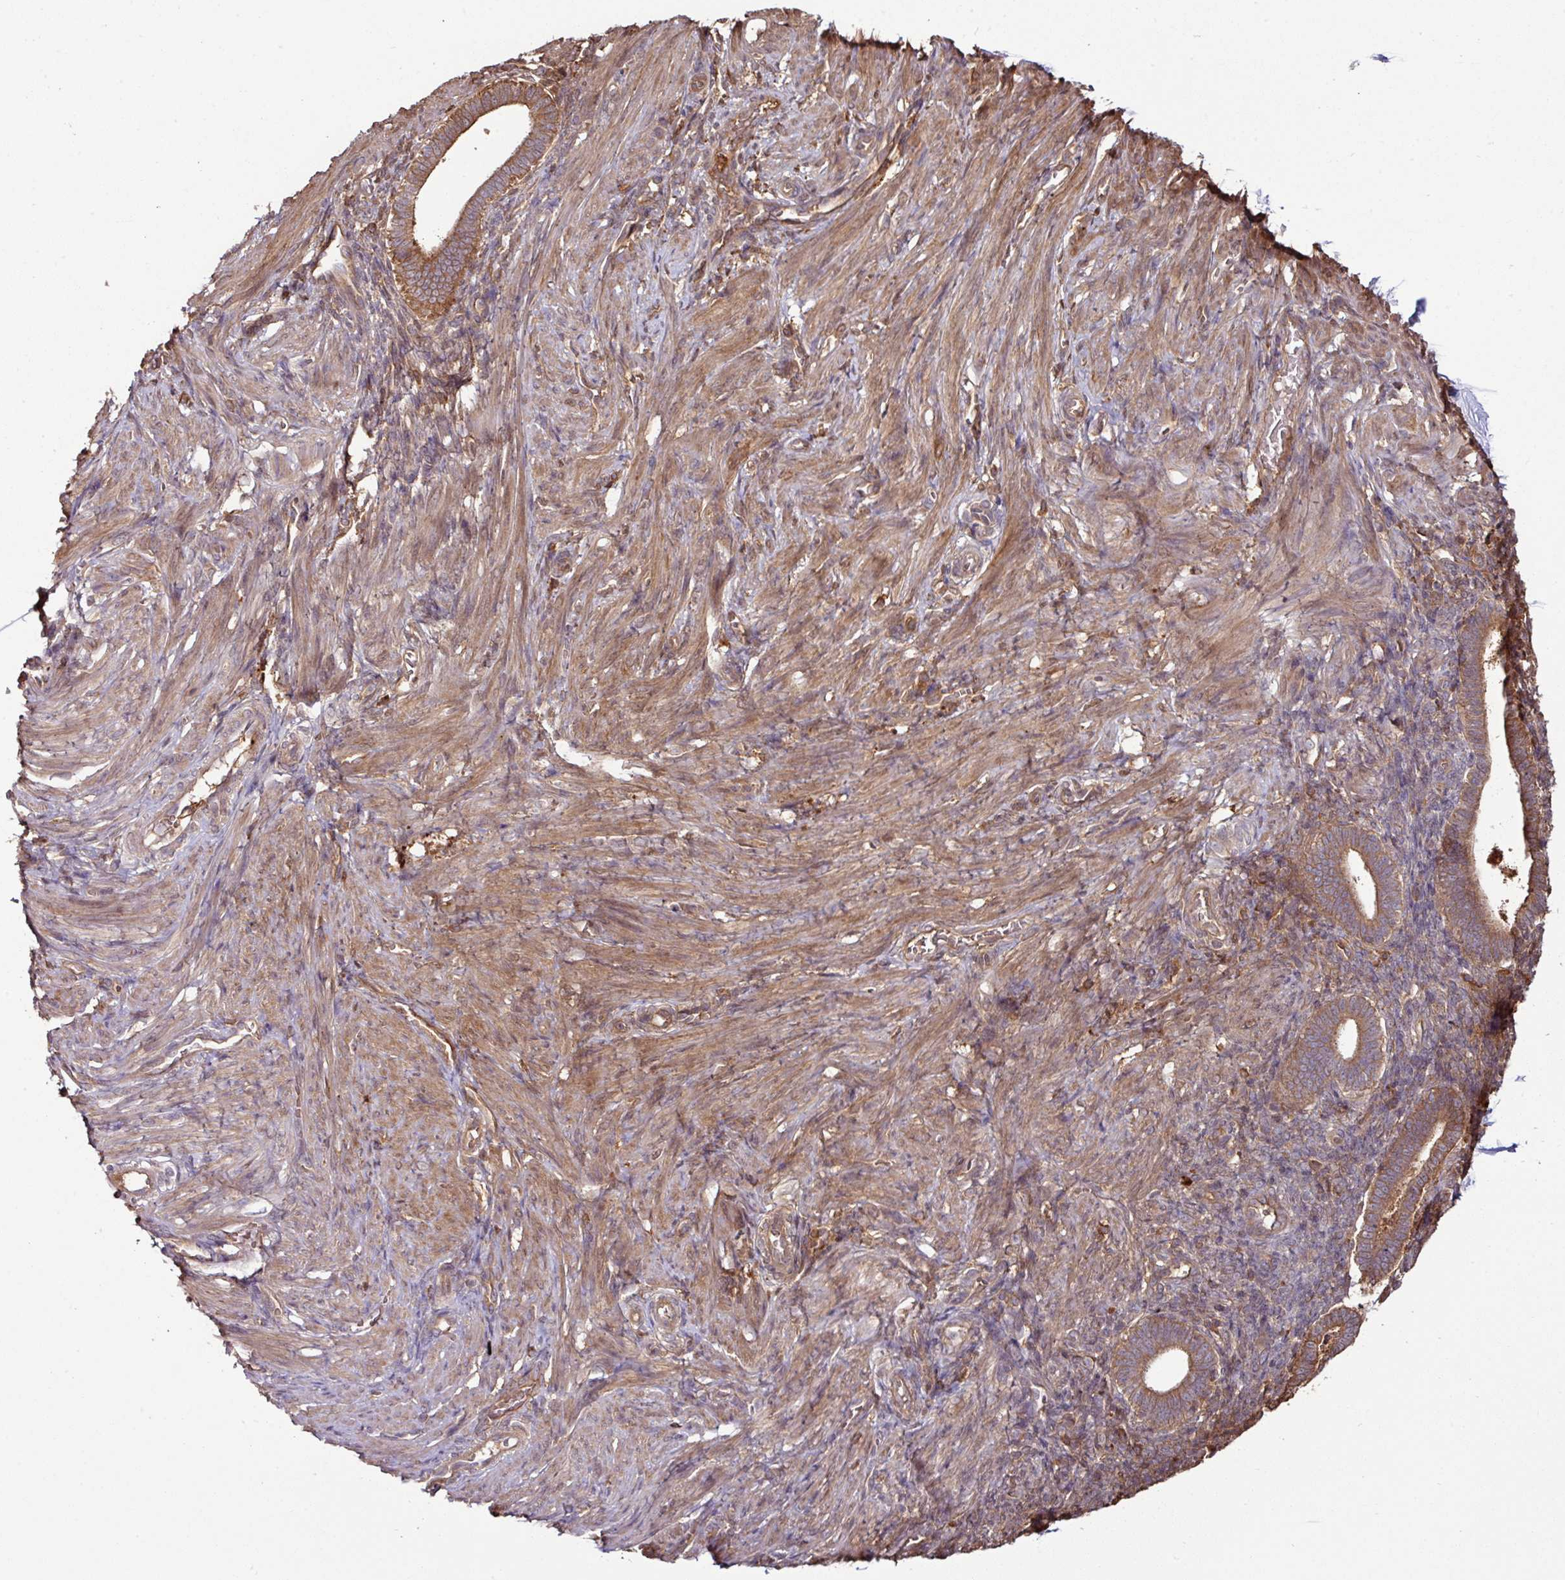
{"staining": {"intensity": "weak", "quantity": "25%-75%", "location": "cytoplasmic/membranous"}, "tissue": "endometrium", "cell_type": "Cells in endometrial stroma", "image_type": "normal", "snomed": [{"axis": "morphology", "description": "Normal tissue, NOS"}, {"axis": "topography", "description": "Endometrium"}], "caption": "High-power microscopy captured an immunohistochemistry (IHC) image of unremarkable endometrium, revealing weak cytoplasmic/membranous staining in about 25%-75% of cells in endometrial stroma. (Brightfield microscopy of DAB IHC at high magnification).", "gene": "GNPDA1", "patient": {"sex": "female", "age": 34}}